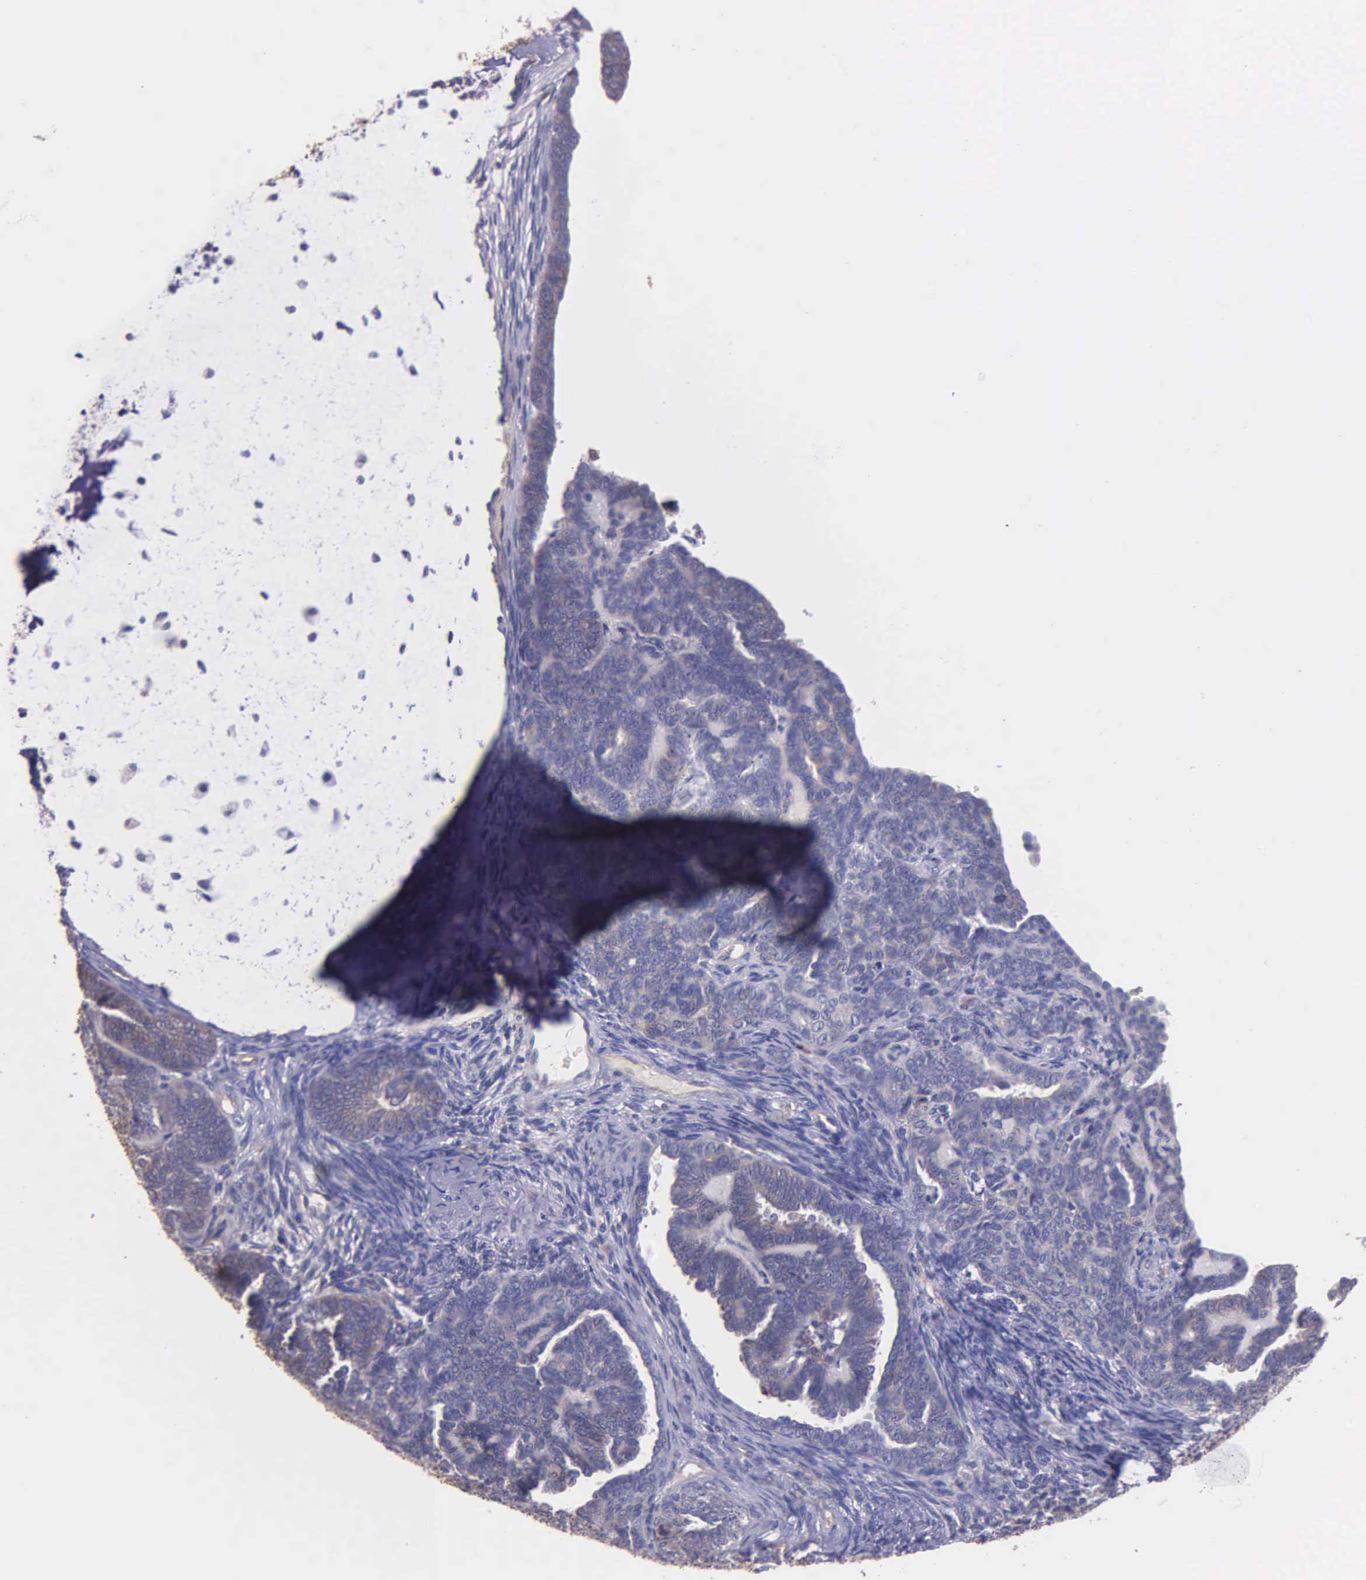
{"staining": {"intensity": "weak", "quantity": ">75%", "location": "cytoplasmic/membranous"}, "tissue": "endometrial cancer", "cell_type": "Tumor cells", "image_type": "cancer", "snomed": [{"axis": "morphology", "description": "Neoplasm, malignant, NOS"}, {"axis": "topography", "description": "Endometrium"}], "caption": "Malignant neoplasm (endometrial) stained for a protein exhibits weak cytoplasmic/membranous positivity in tumor cells. (IHC, brightfield microscopy, high magnification).", "gene": "ZC3H12B", "patient": {"sex": "female", "age": 74}}